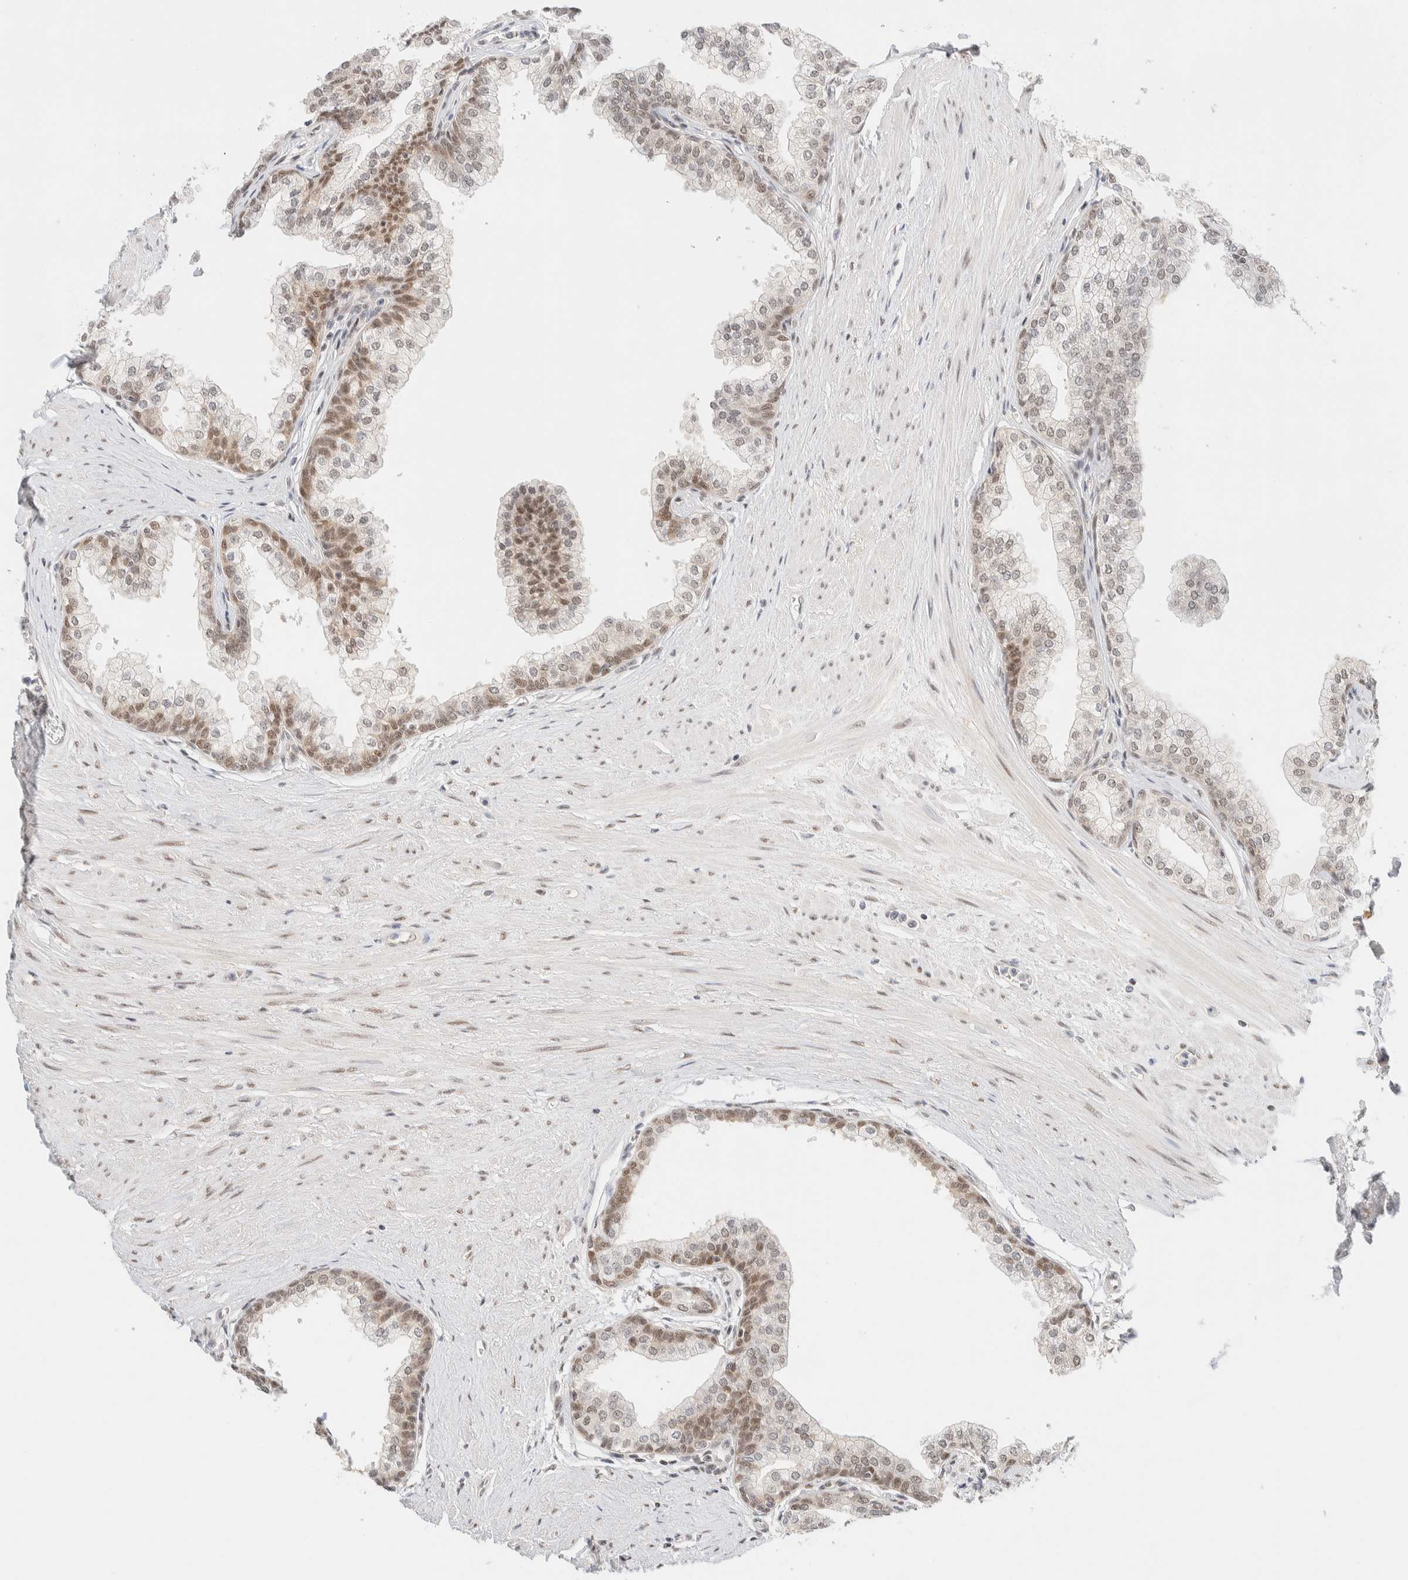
{"staining": {"intensity": "moderate", "quantity": ">75%", "location": "nuclear"}, "tissue": "prostate", "cell_type": "Glandular cells", "image_type": "normal", "snomed": [{"axis": "morphology", "description": "Normal tissue, NOS"}, {"axis": "morphology", "description": "Urothelial carcinoma, Low grade"}, {"axis": "topography", "description": "Urinary bladder"}, {"axis": "topography", "description": "Prostate"}], "caption": "Immunohistochemistry (IHC) of unremarkable prostate shows medium levels of moderate nuclear expression in about >75% of glandular cells. Immunohistochemistry stains the protein in brown and the nuclei are stained blue.", "gene": "PYGO2", "patient": {"sex": "male", "age": 60}}